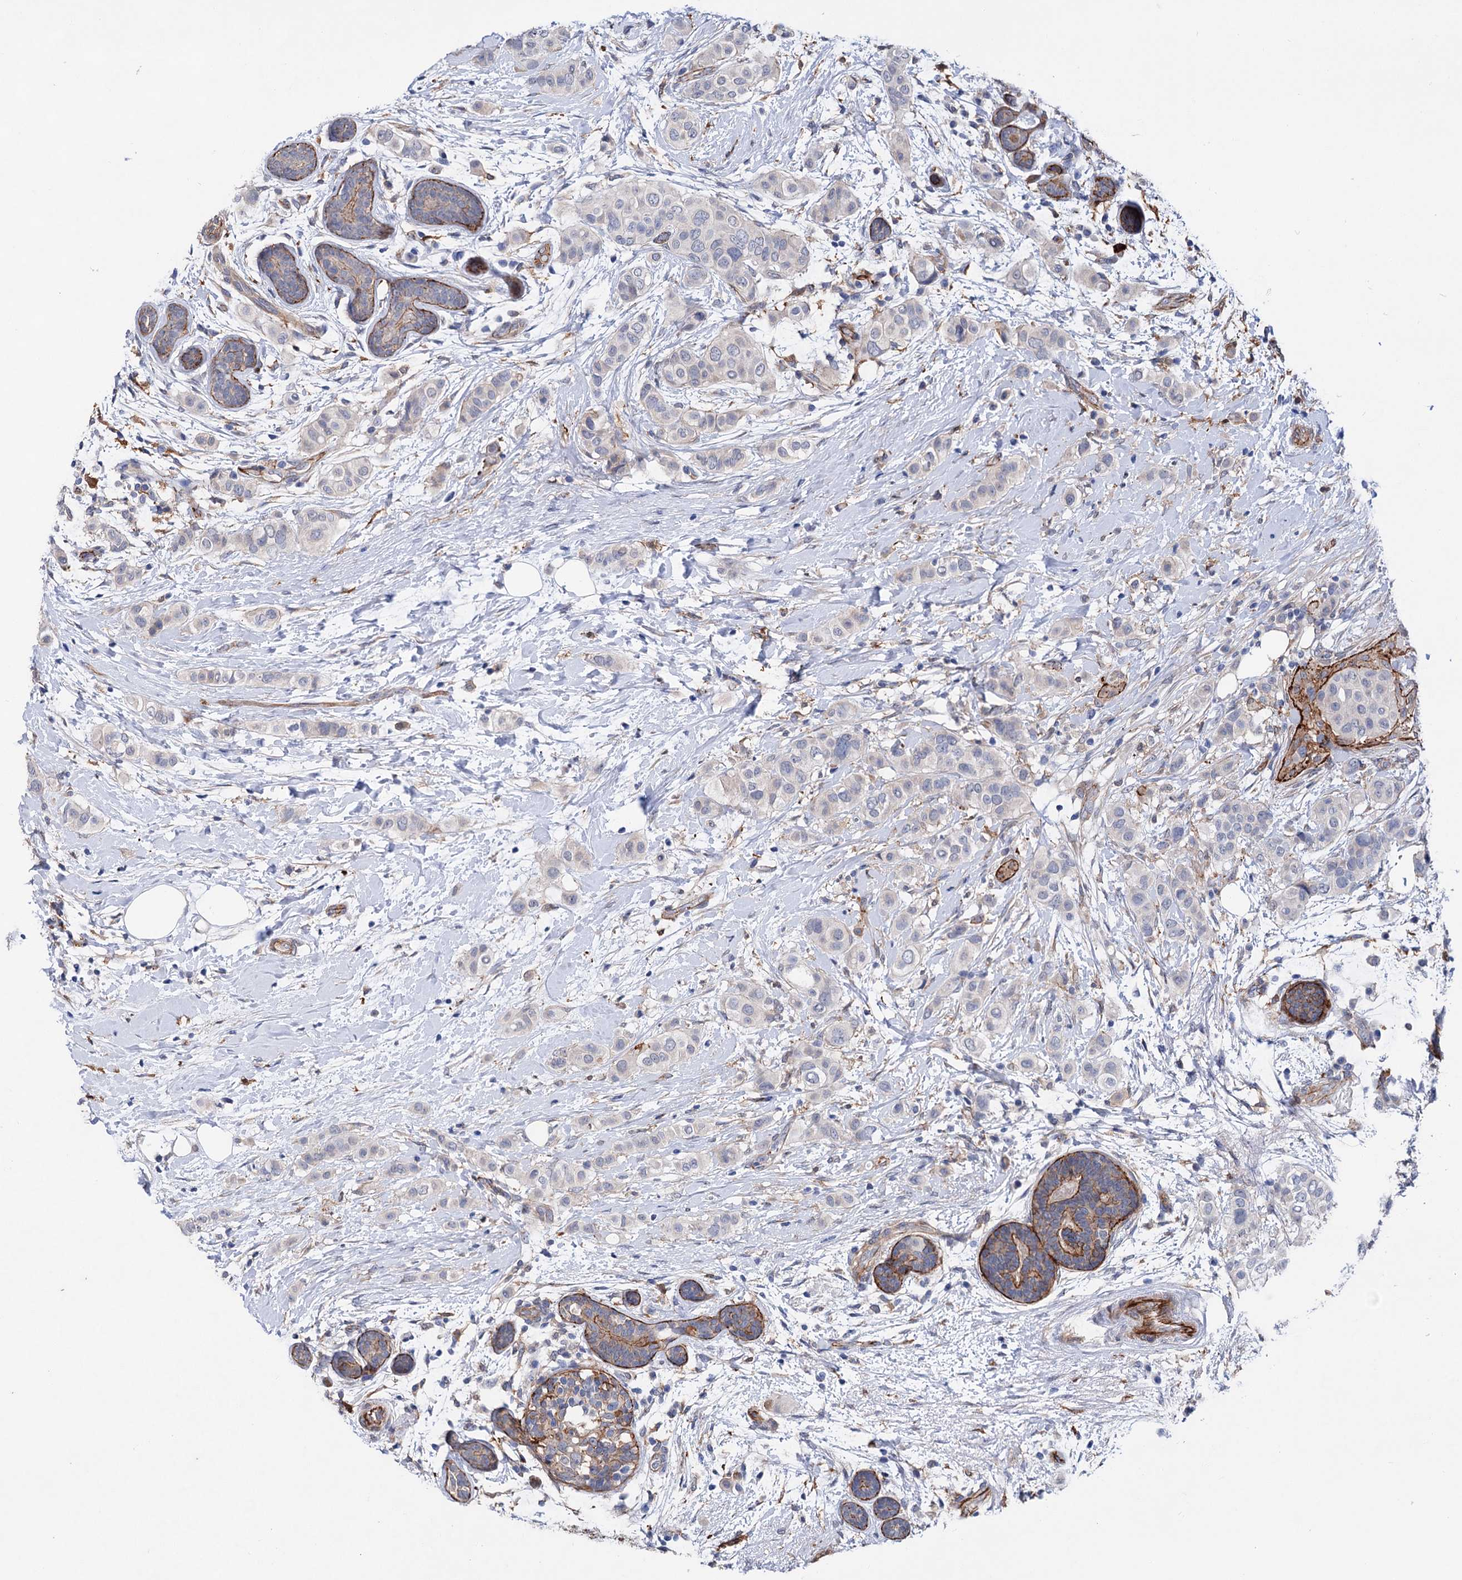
{"staining": {"intensity": "negative", "quantity": "none", "location": "none"}, "tissue": "breast cancer", "cell_type": "Tumor cells", "image_type": "cancer", "snomed": [{"axis": "morphology", "description": "Lobular carcinoma"}, {"axis": "topography", "description": "Breast"}], "caption": "DAB immunohistochemical staining of human lobular carcinoma (breast) exhibits no significant positivity in tumor cells.", "gene": "TMTC3", "patient": {"sex": "female", "age": 51}}